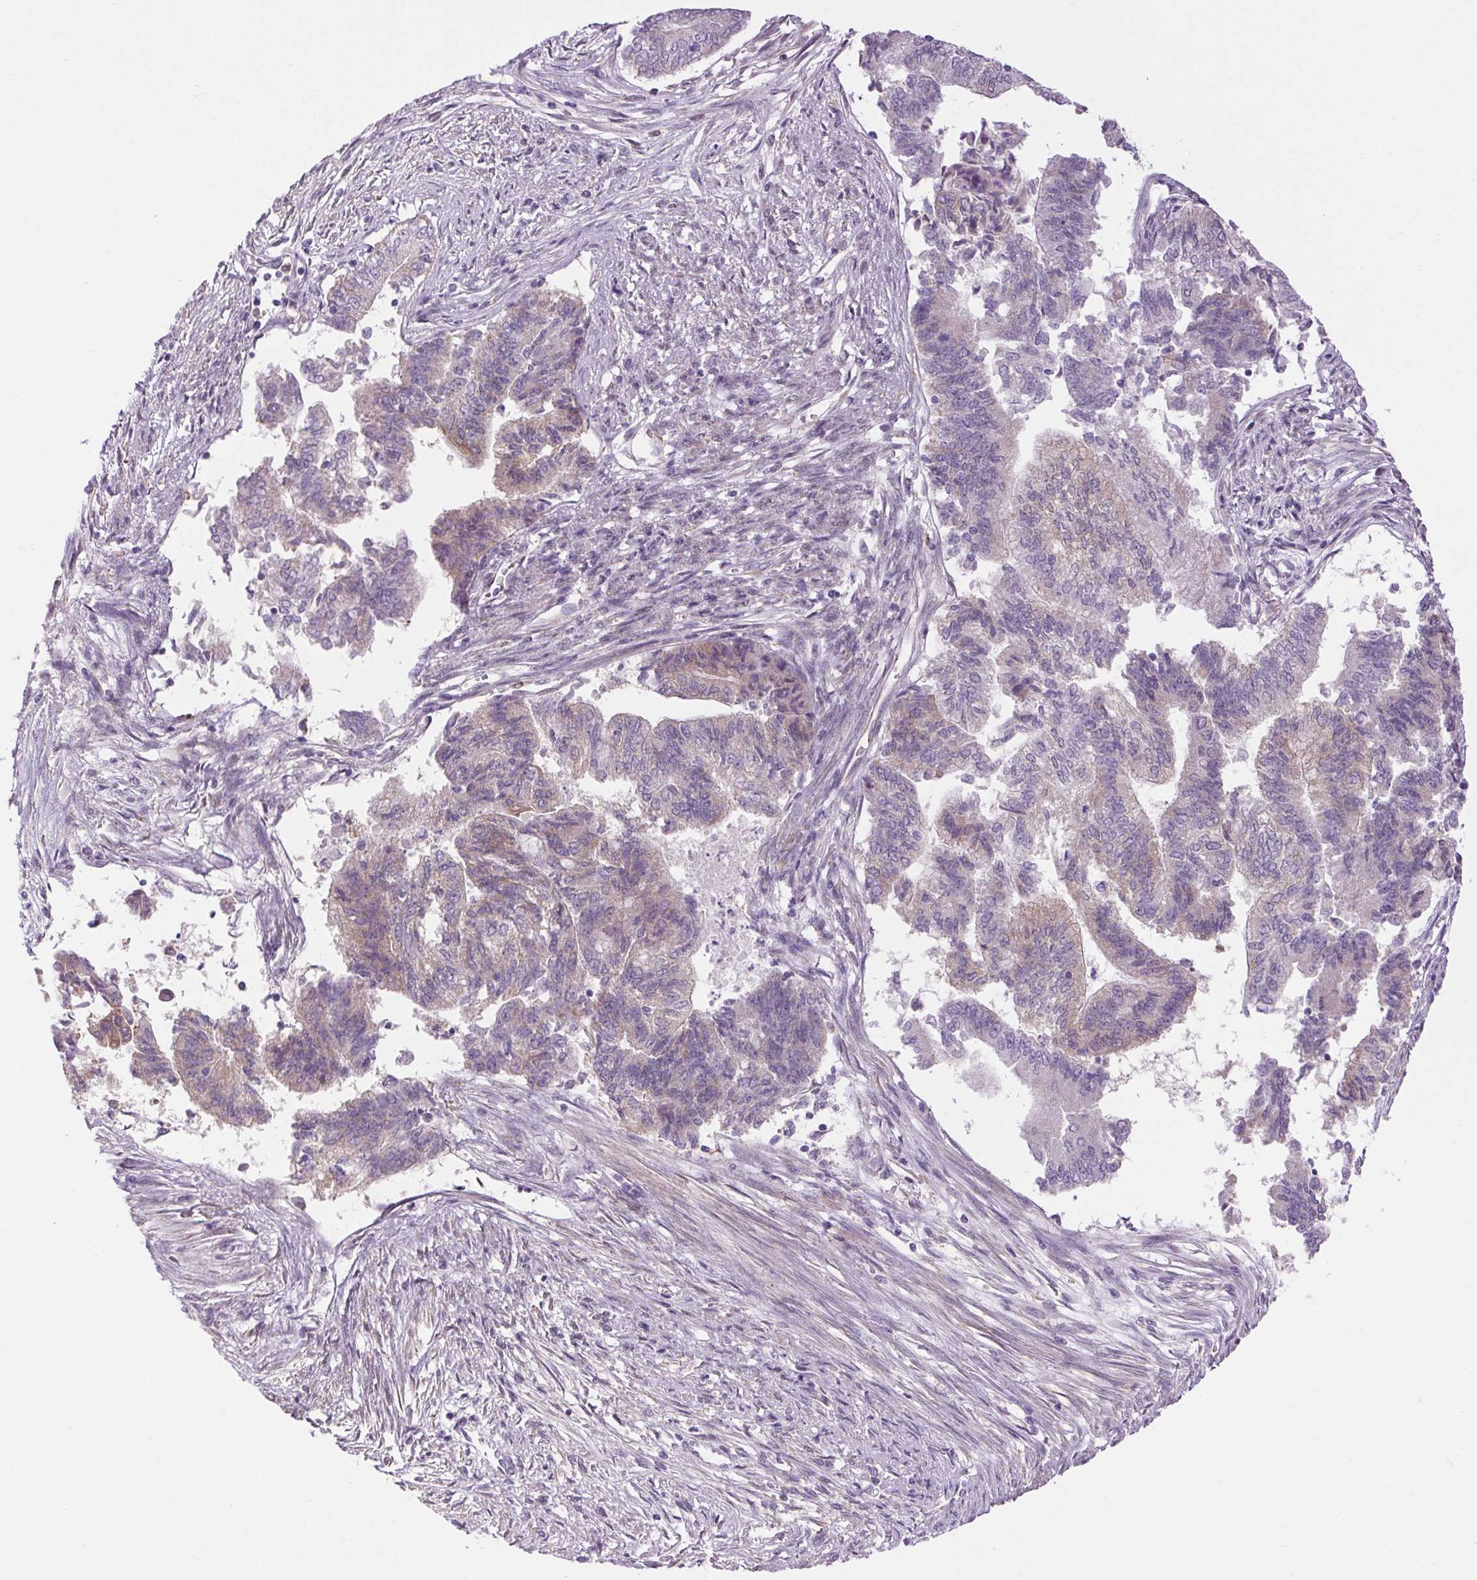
{"staining": {"intensity": "weak", "quantity": "<25%", "location": "cytoplasmic/membranous"}, "tissue": "endometrial cancer", "cell_type": "Tumor cells", "image_type": "cancer", "snomed": [{"axis": "morphology", "description": "Adenocarcinoma, NOS"}, {"axis": "topography", "description": "Endometrium"}], "caption": "DAB (3,3'-diaminobenzidine) immunohistochemical staining of endometrial cancer (adenocarcinoma) exhibits no significant positivity in tumor cells. (Stains: DAB (3,3'-diaminobenzidine) IHC with hematoxylin counter stain, Microscopy: brightfield microscopy at high magnification).", "gene": "SOWAHC", "patient": {"sex": "female", "age": 65}}